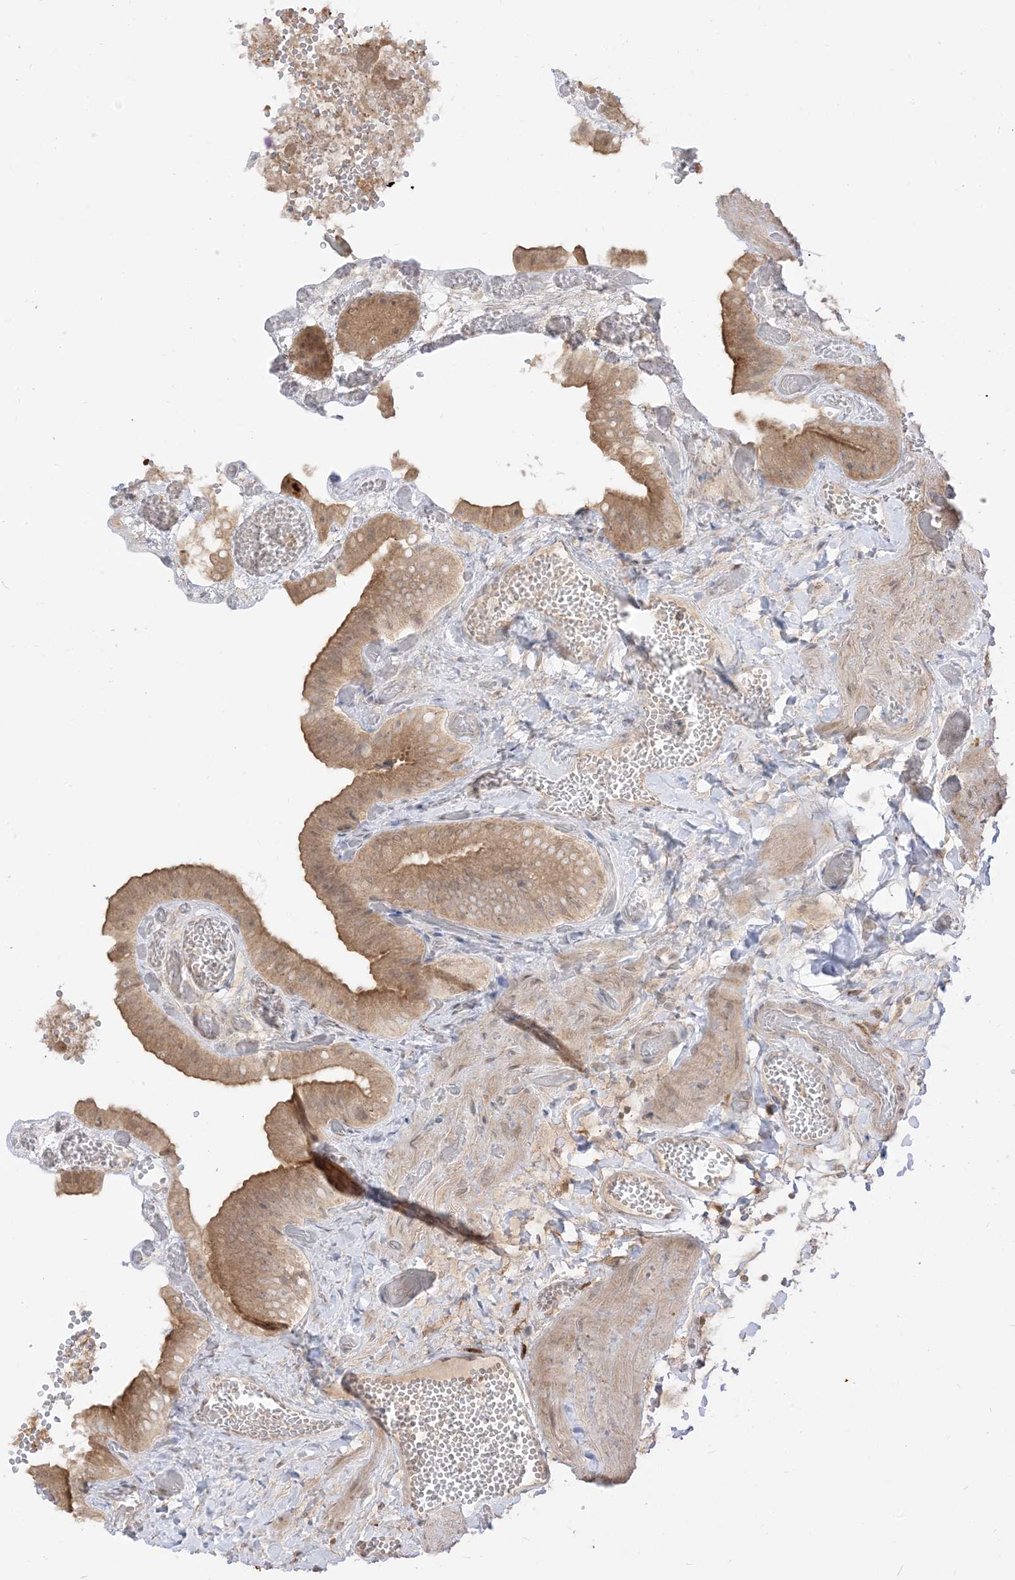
{"staining": {"intensity": "moderate", "quantity": ">75%", "location": "cytoplasmic/membranous"}, "tissue": "gallbladder", "cell_type": "Glandular cells", "image_type": "normal", "snomed": [{"axis": "morphology", "description": "Normal tissue, NOS"}, {"axis": "topography", "description": "Gallbladder"}], "caption": "An image of gallbladder stained for a protein exhibits moderate cytoplasmic/membranous brown staining in glandular cells.", "gene": "TBCC", "patient": {"sex": "female", "age": 64}}